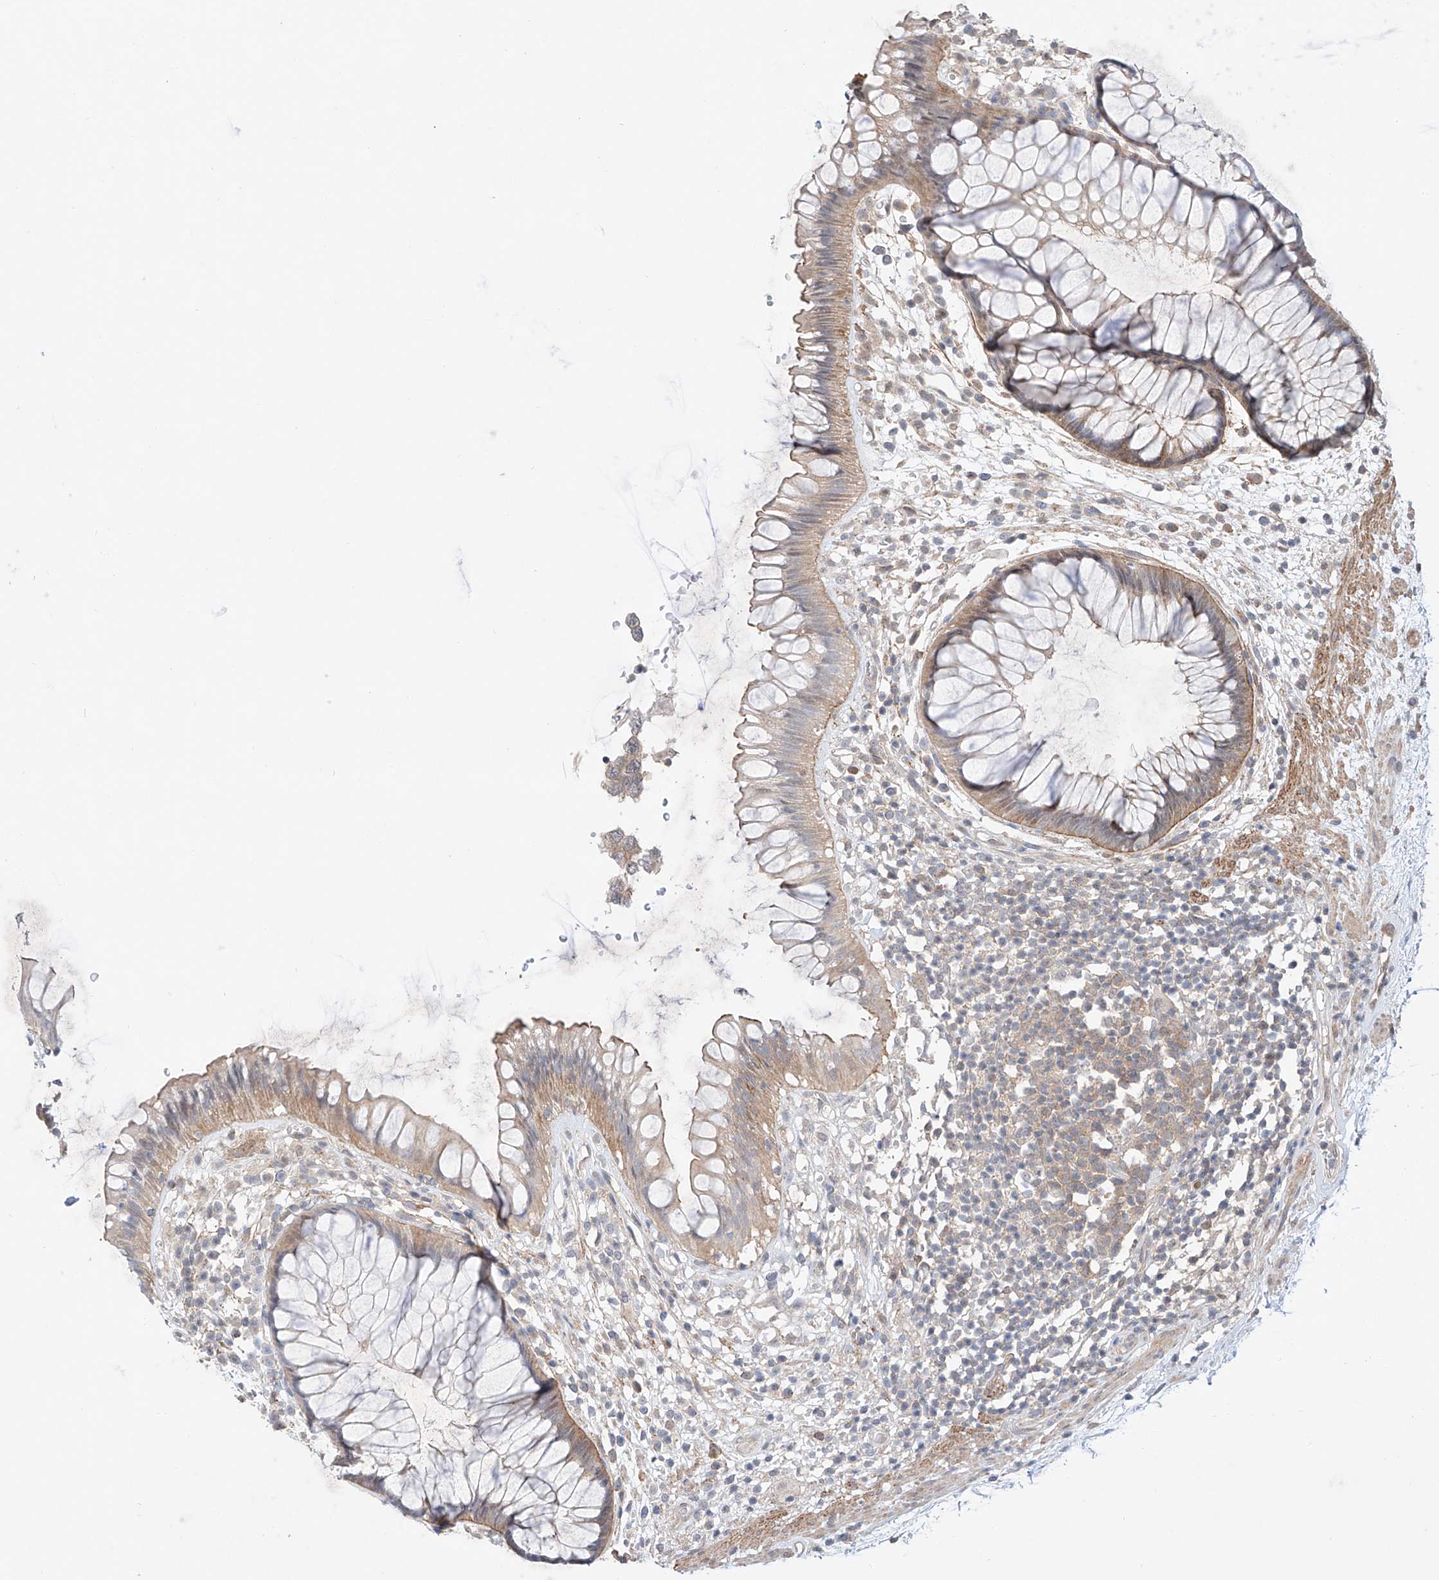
{"staining": {"intensity": "weak", "quantity": ">75%", "location": "cytoplasmic/membranous"}, "tissue": "rectum", "cell_type": "Glandular cells", "image_type": "normal", "snomed": [{"axis": "morphology", "description": "Normal tissue, NOS"}, {"axis": "topography", "description": "Rectum"}], "caption": "Protein analysis of benign rectum exhibits weak cytoplasmic/membranous positivity in approximately >75% of glandular cells. (DAB (3,3'-diaminobenzidine) IHC, brown staining for protein, blue staining for nuclei).", "gene": "TSR2", "patient": {"sex": "male", "age": 51}}